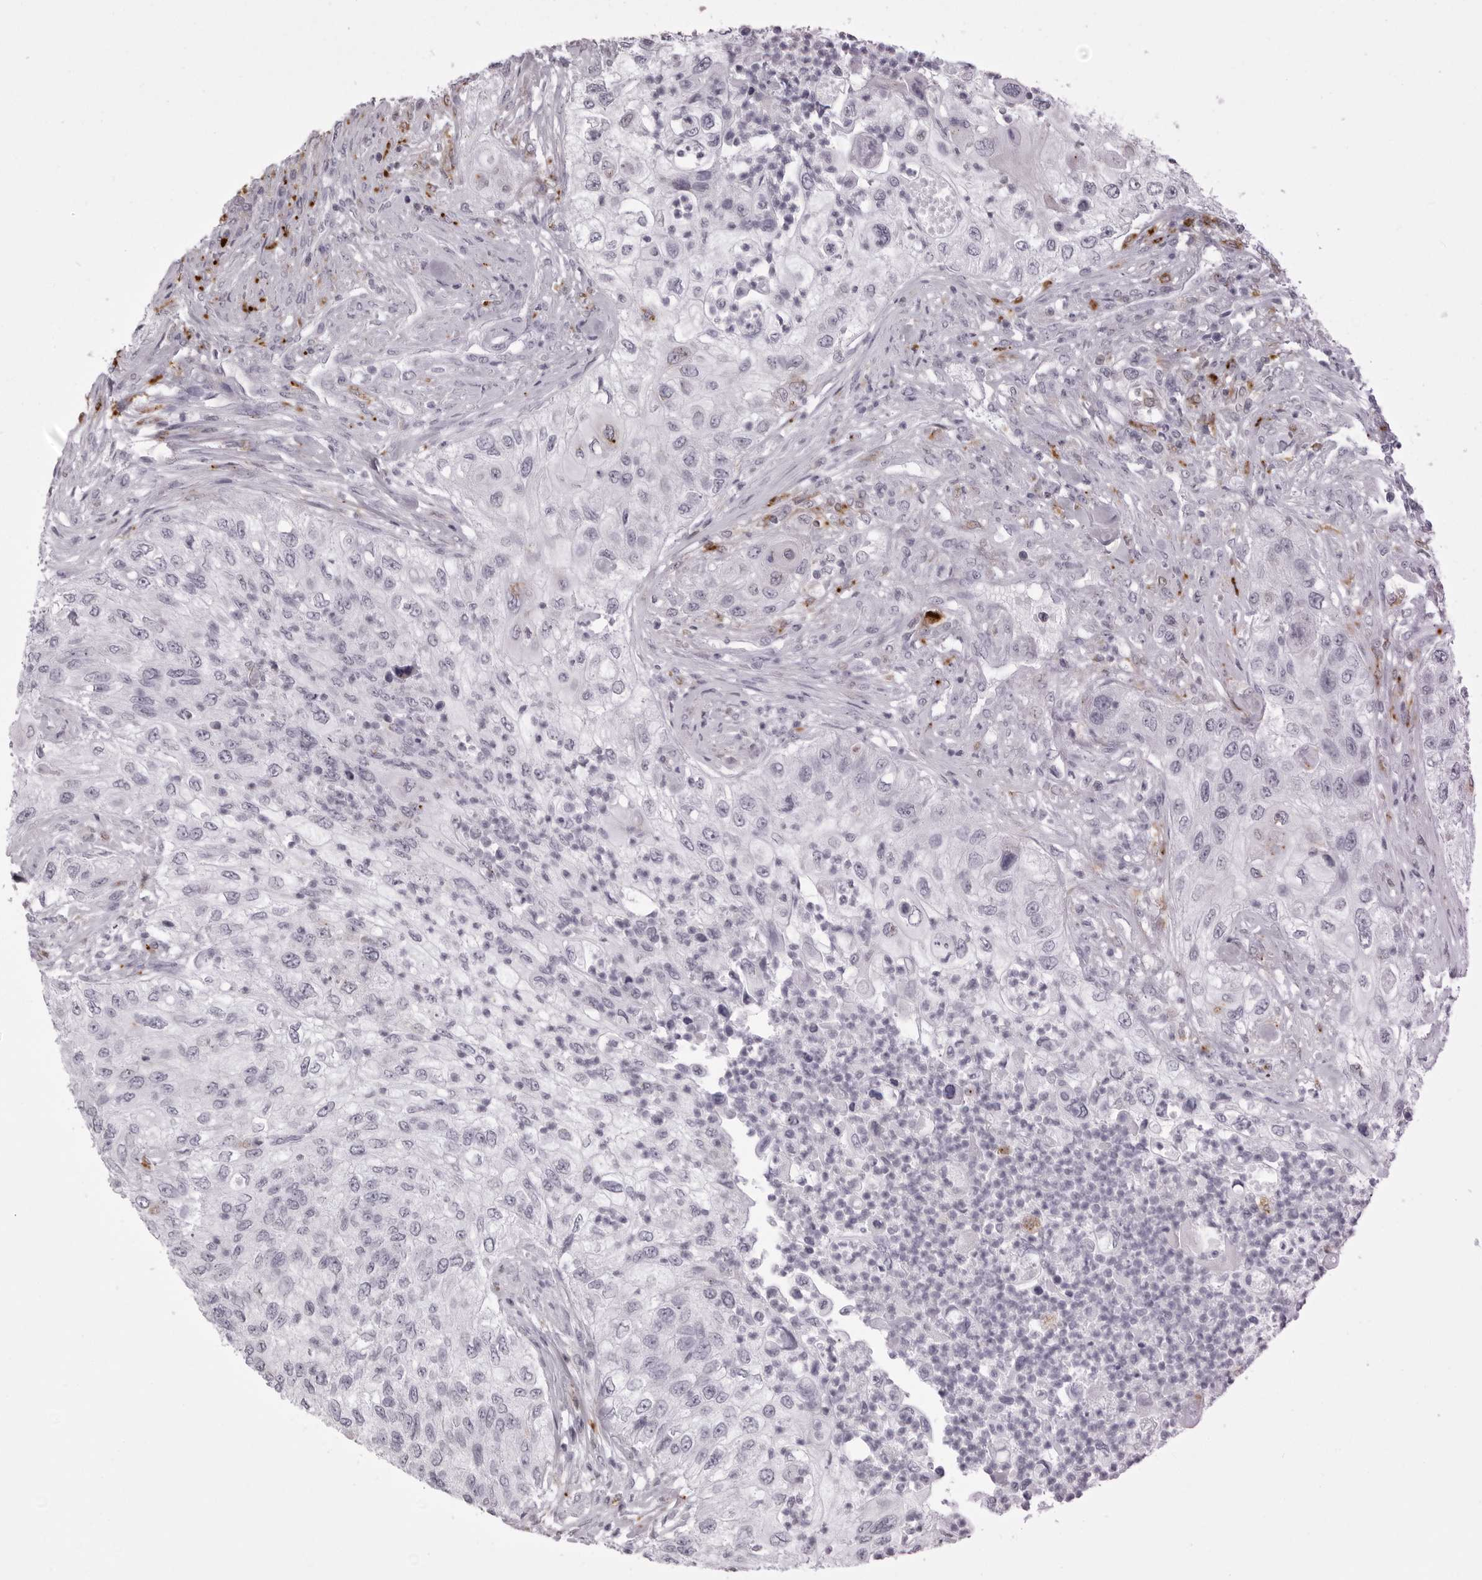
{"staining": {"intensity": "negative", "quantity": "none", "location": "none"}, "tissue": "urothelial cancer", "cell_type": "Tumor cells", "image_type": "cancer", "snomed": [{"axis": "morphology", "description": "Urothelial carcinoma, High grade"}, {"axis": "topography", "description": "Urinary bladder"}], "caption": "Tumor cells show no significant protein expression in urothelial cancer.", "gene": "IL25", "patient": {"sex": "female", "age": 60}}